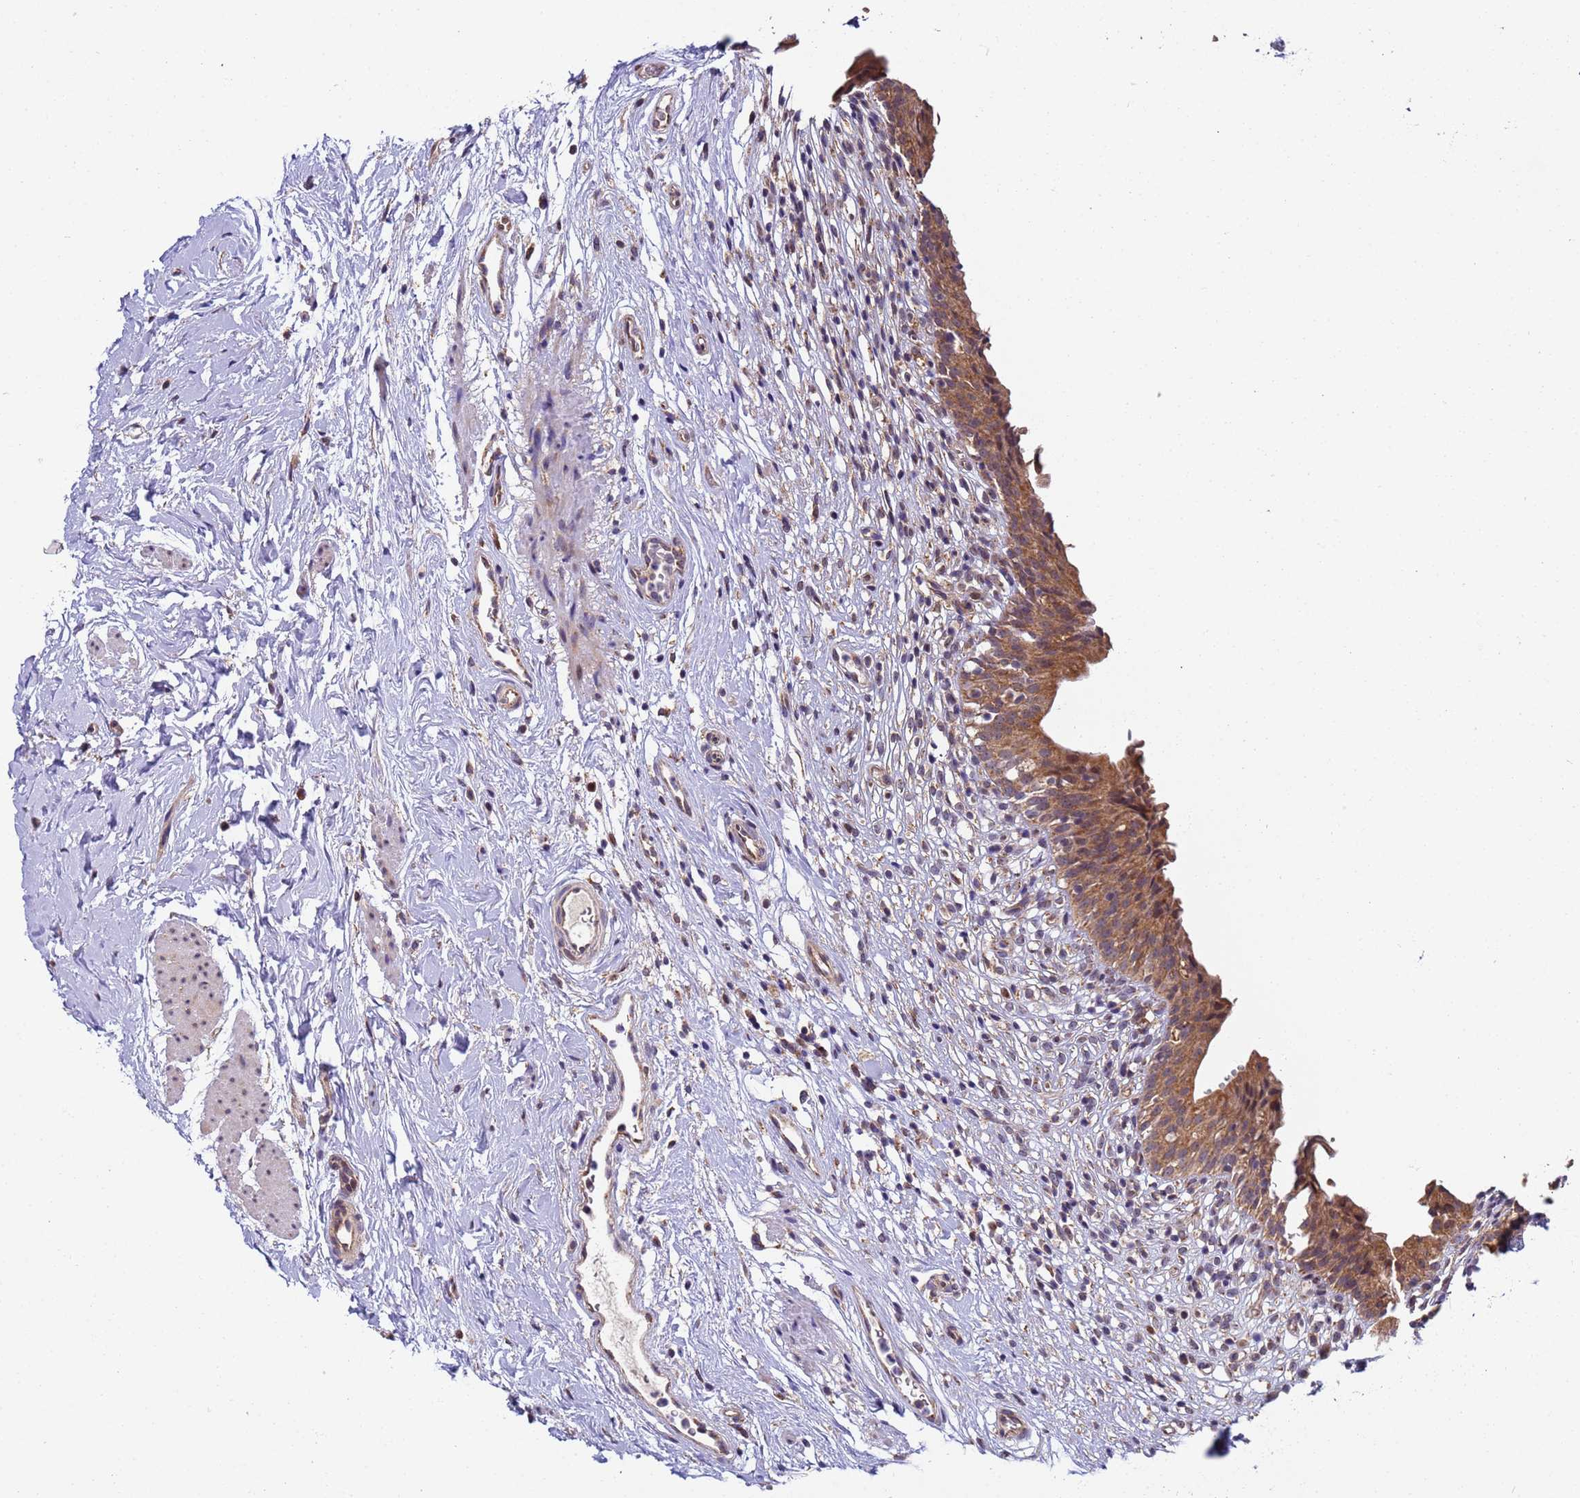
{"staining": {"intensity": "moderate", "quantity": ">75%", "location": "cytoplasmic/membranous"}, "tissue": "urinary bladder", "cell_type": "Urothelial cells", "image_type": "normal", "snomed": [{"axis": "morphology", "description": "Normal tissue, NOS"}, {"axis": "morphology", "description": "Inflammation, NOS"}, {"axis": "topography", "description": "Urinary bladder"}], "caption": "Brown immunohistochemical staining in benign human urinary bladder exhibits moderate cytoplasmic/membranous staining in about >75% of urothelial cells.", "gene": "RAPGEF3", "patient": {"sex": "male", "age": 63}}